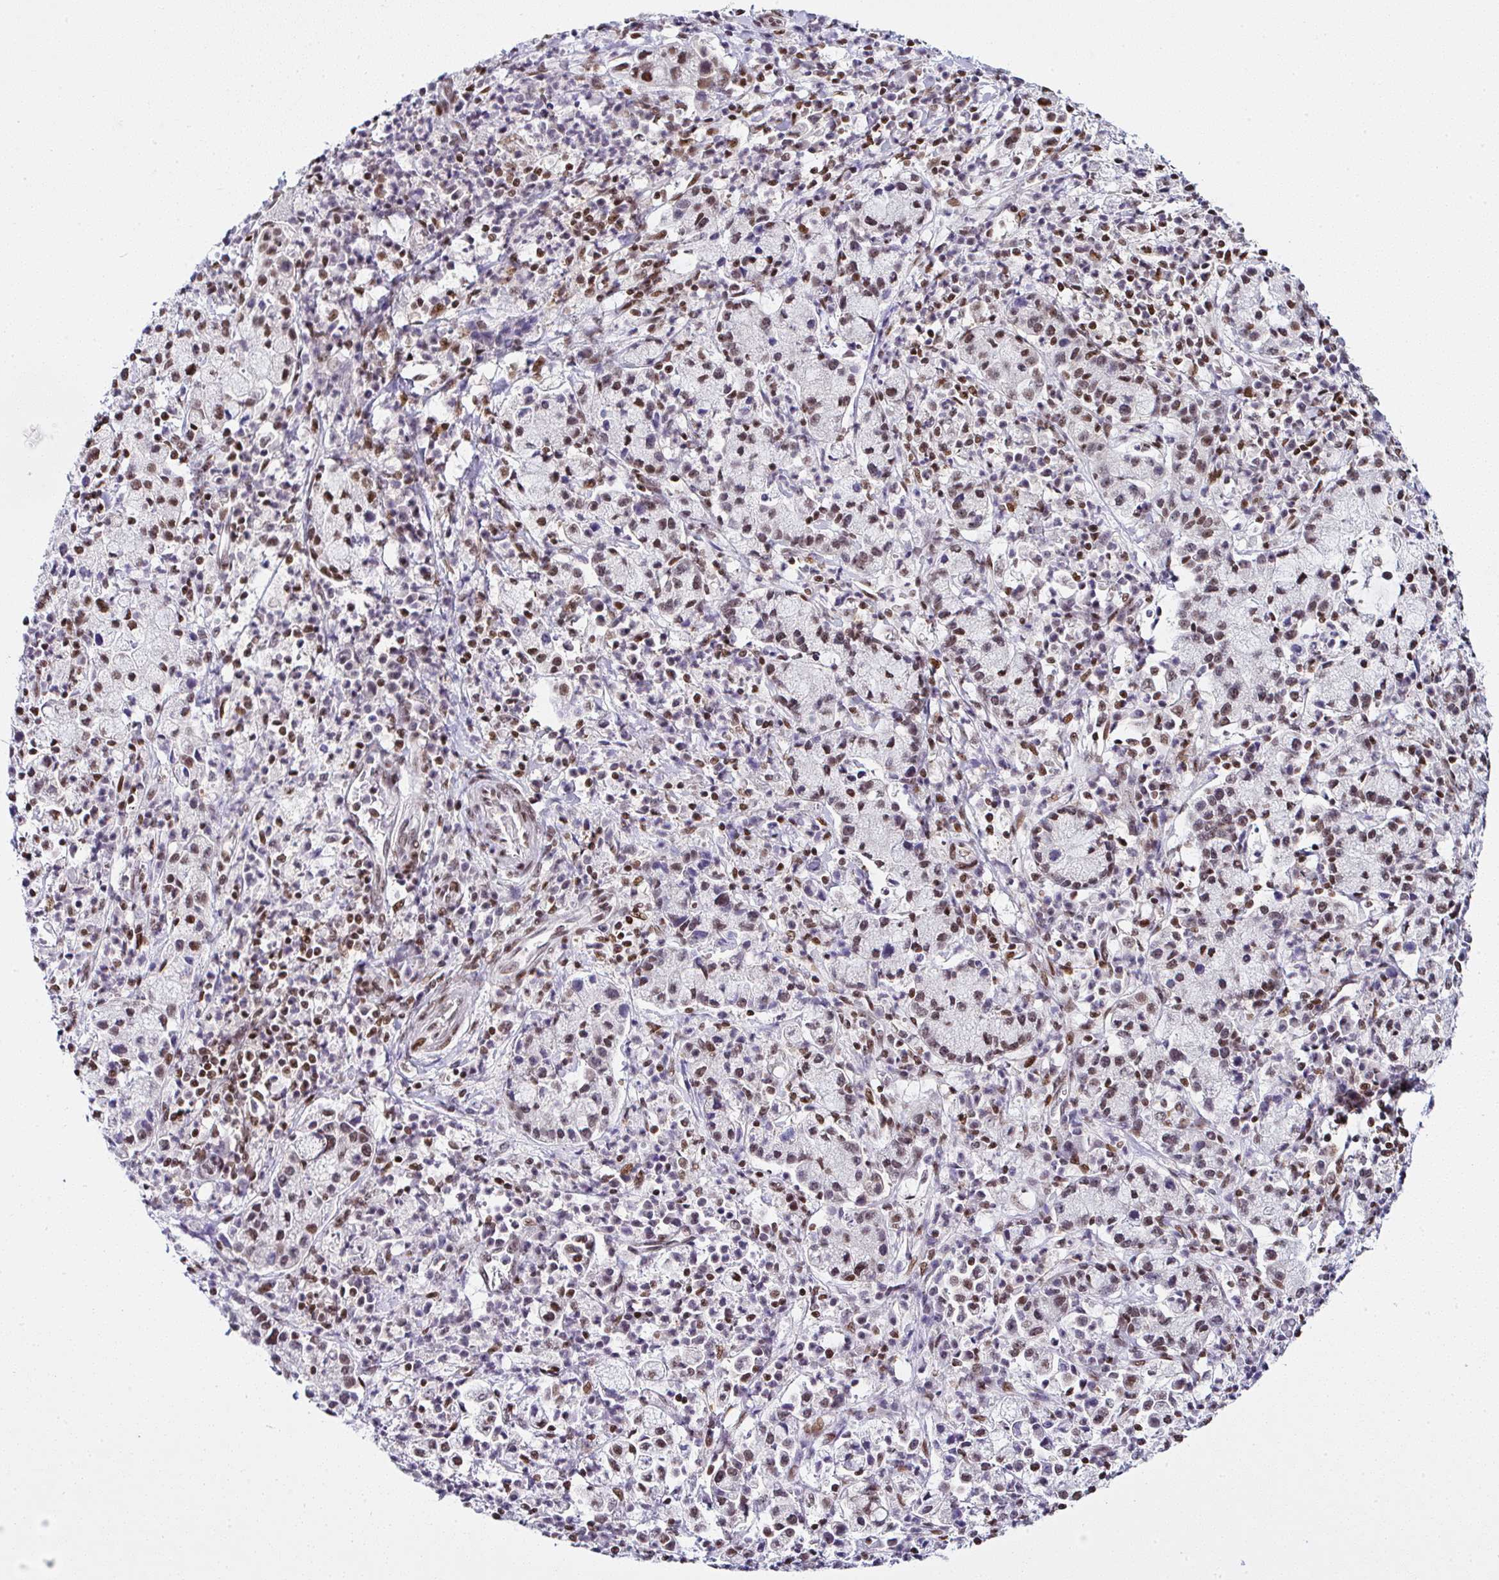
{"staining": {"intensity": "moderate", "quantity": "25%-75%", "location": "nuclear"}, "tissue": "cervical cancer", "cell_type": "Tumor cells", "image_type": "cancer", "snomed": [{"axis": "morphology", "description": "Normal tissue, NOS"}, {"axis": "morphology", "description": "Adenocarcinoma, NOS"}, {"axis": "topography", "description": "Cervix"}], "caption": "Immunohistochemical staining of human cervical cancer (adenocarcinoma) displays medium levels of moderate nuclear protein staining in about 25%-75% of tumor cells.", "gene": "DR1", "patient": {"sex": "female", "age": 44}}